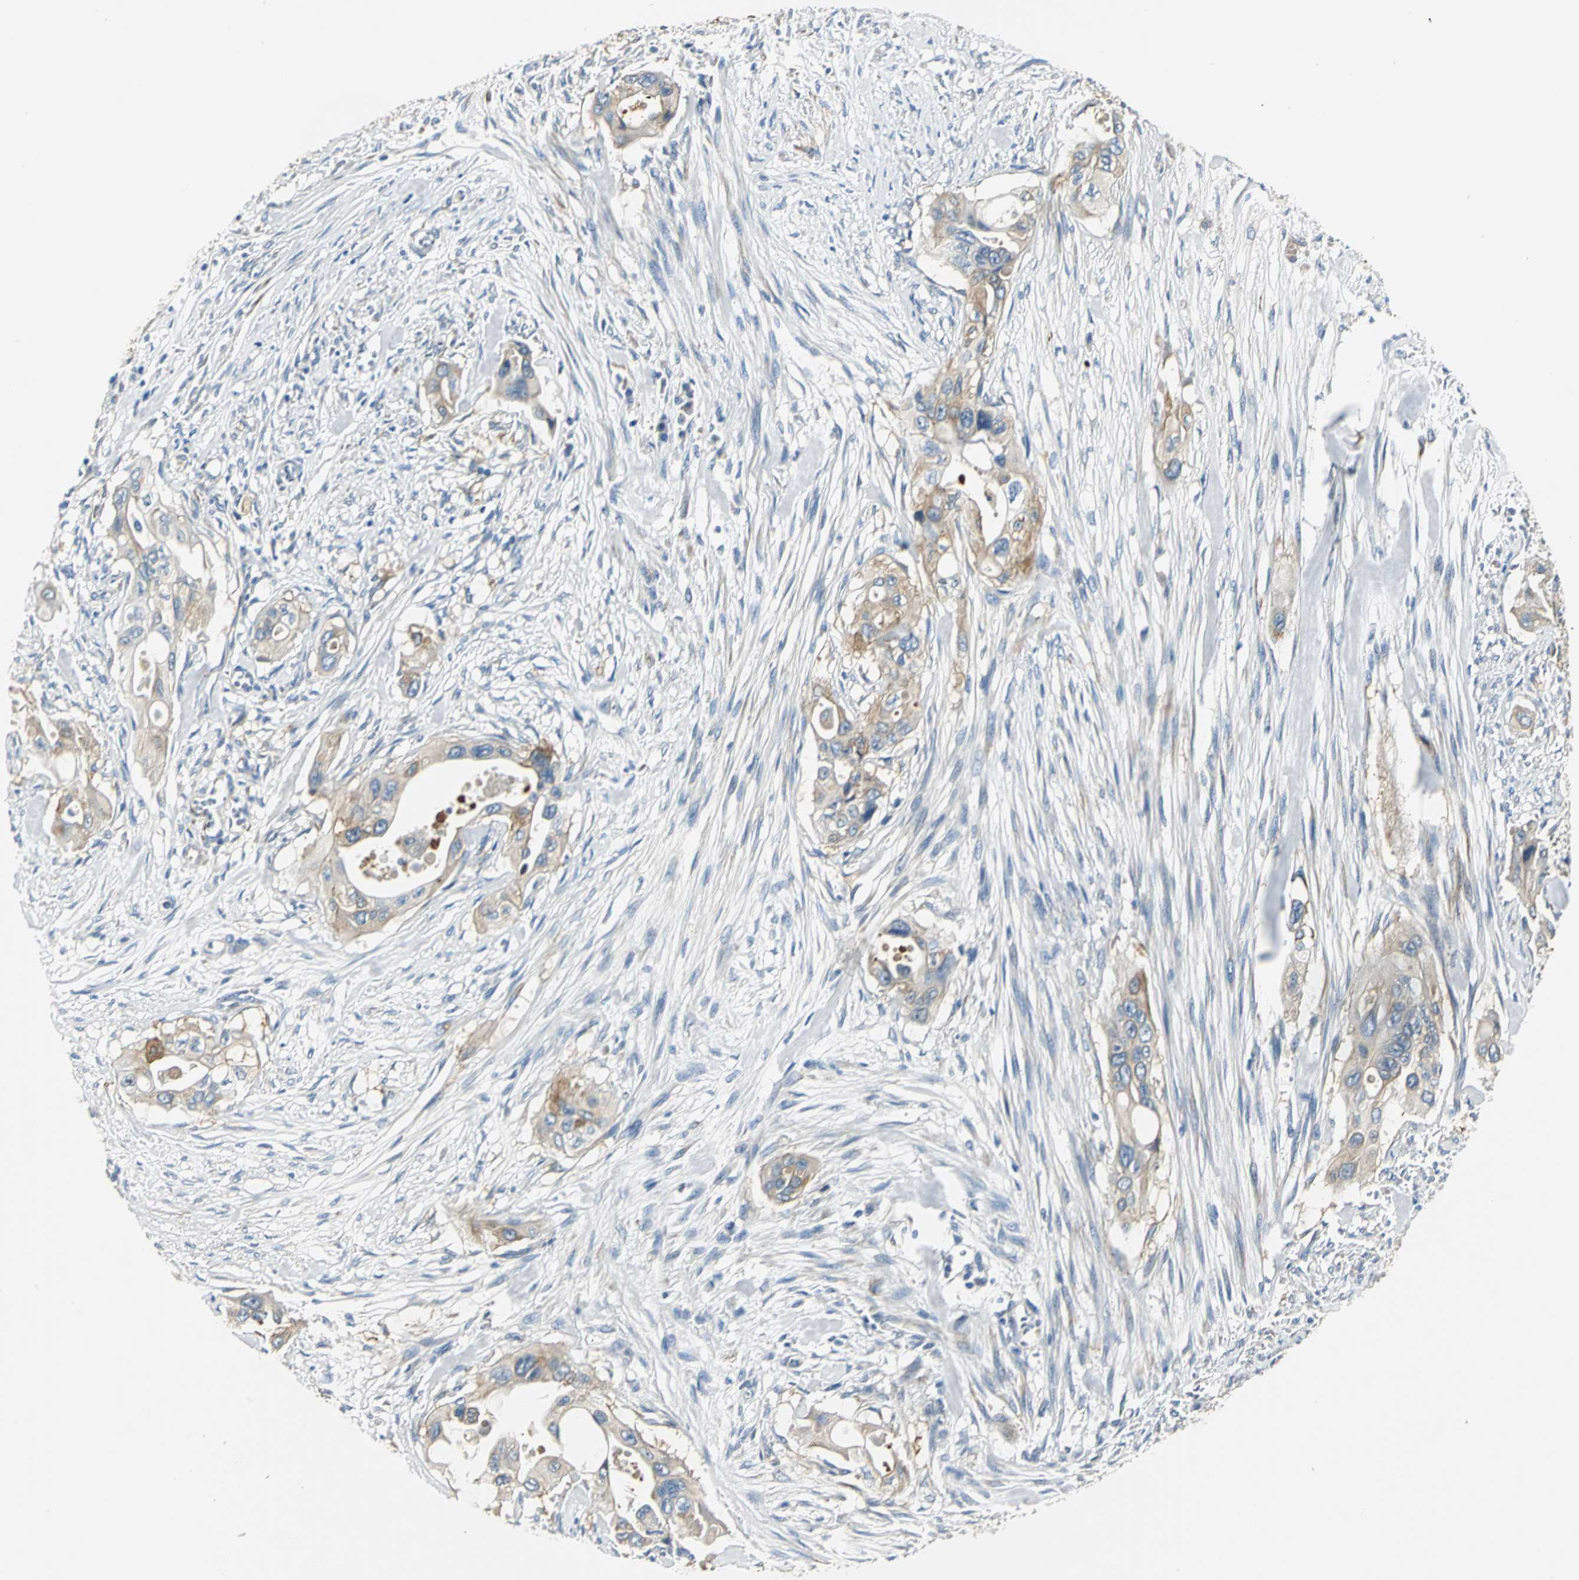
{"staining": {"intensity": "weak", "quantity": ">75%", "location": "cytoplasmic/membranous"}, "tissue": "pancreatic cancer", "cell_type": "Tumor cells", "image_type": "cancer", "snomed": [{"axis": "morphology", "description": "Adenocarcinoma, NOS"}, {"axis": "topography", "description": "Pancreas"}], "caption": "High-power microscopy captured an immunohistochemistry (IHC) photomicrograph of pancreatic cancer (adenocarcinoma), revealing weak cytoplasmic/membranous positivity in approximately >75% of tumor cells.", "gene": "B3GNT2", "patient": {"sex": "male", "age": 77}}